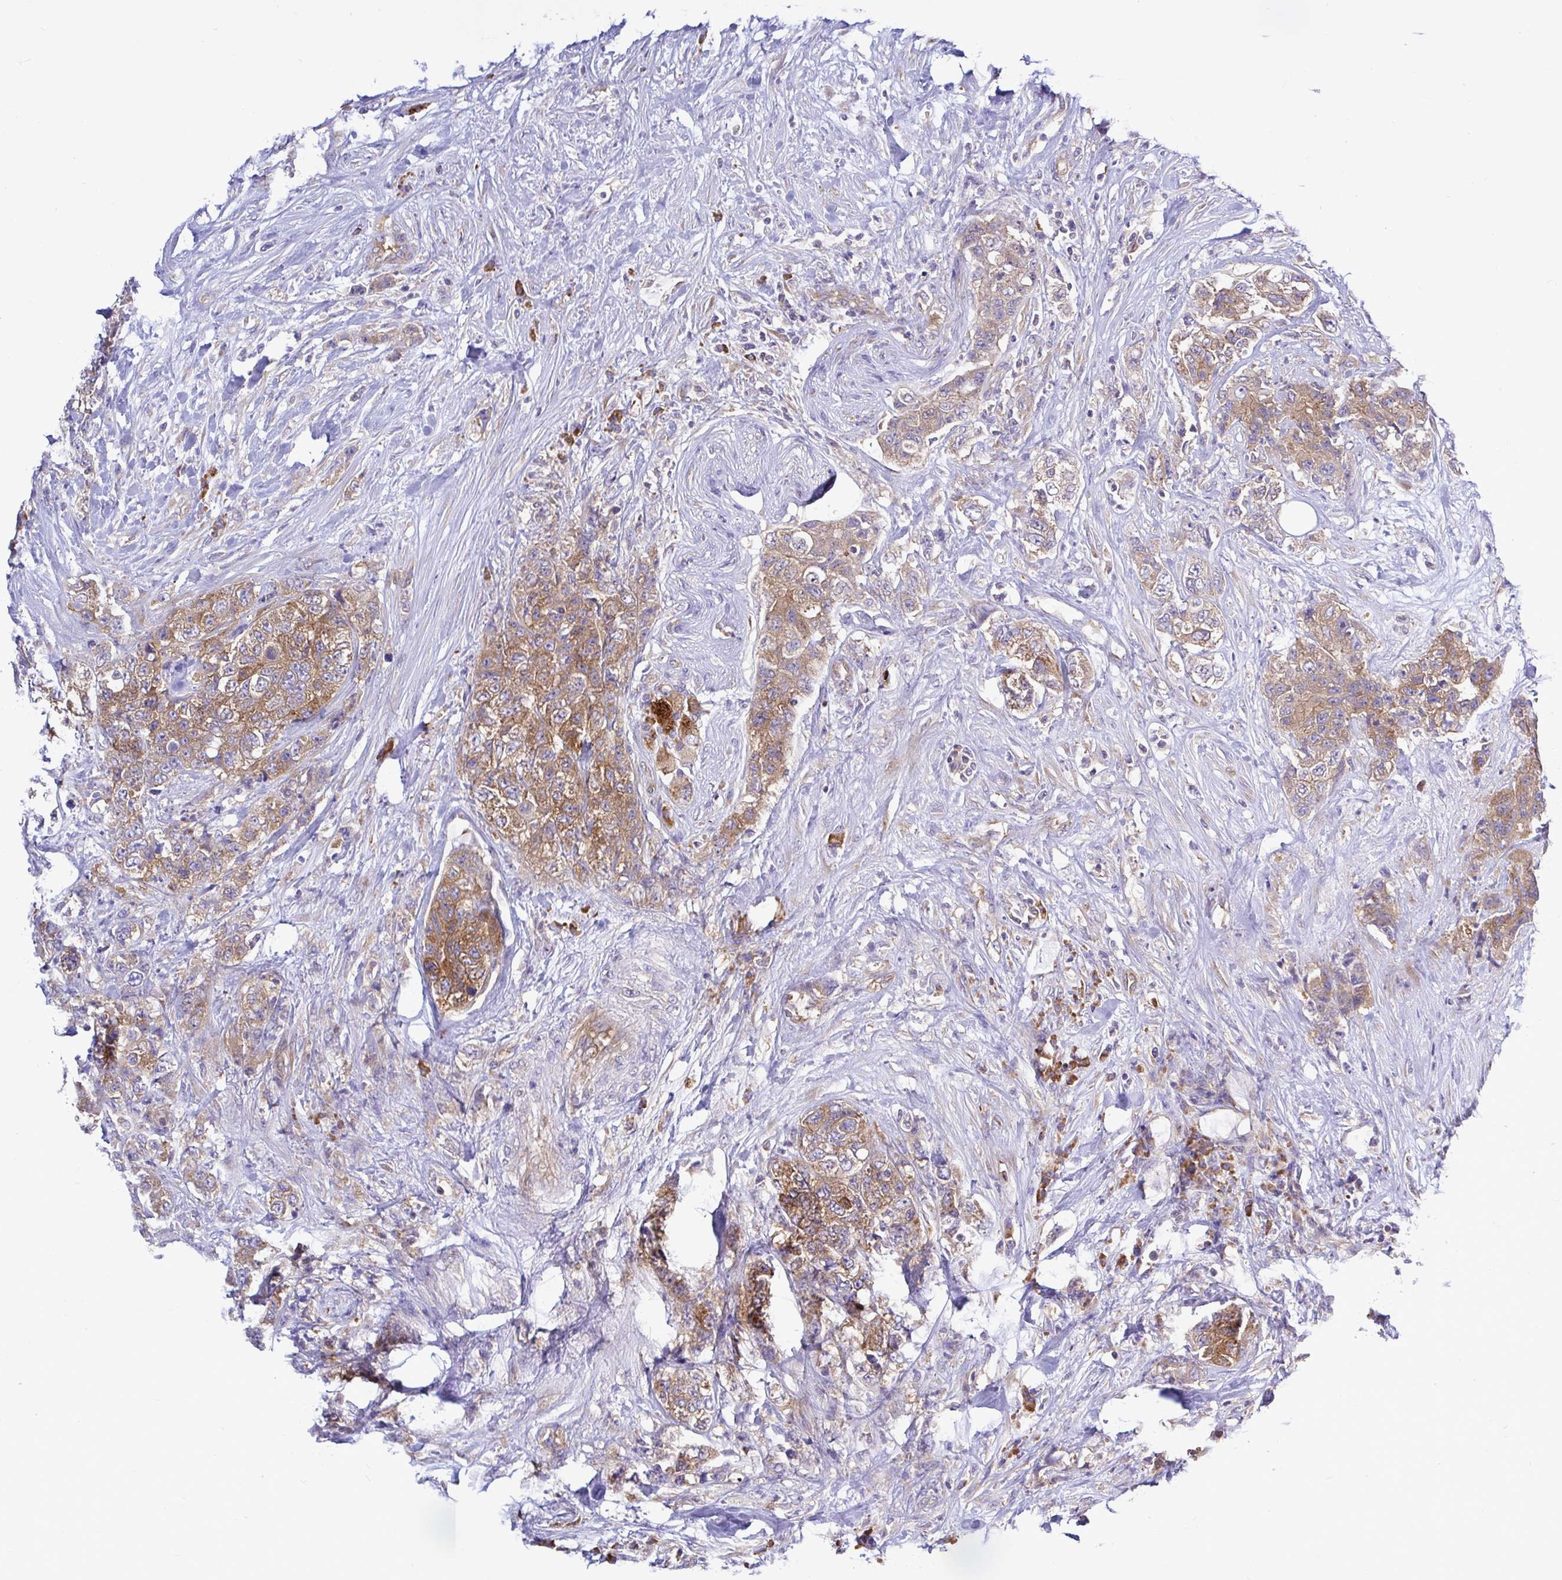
{"staining": {"intensity": "moderate", "quantity": ">75%", "location": "cytoplasmic/membranous"}, "tissue": "urothelial cancer", "cell_type": "Tumor cells", "image_type": "cancer", "snomed": [{"axis": "morphology", "description": "Urothelial carcinoma, High grade"}, {"axis": "topography", "description": "Urinary bladder"}], "caption": "Immunohistochemistry (IHC) image of urothelial cancer stained for a protein (brown), which demonstrates medium levels of moderate cytoplasmic/membranous positivity in about >75% of tumor cells.", "gene": "LARS1", "patient": {"sex": "female", "age": 78}}